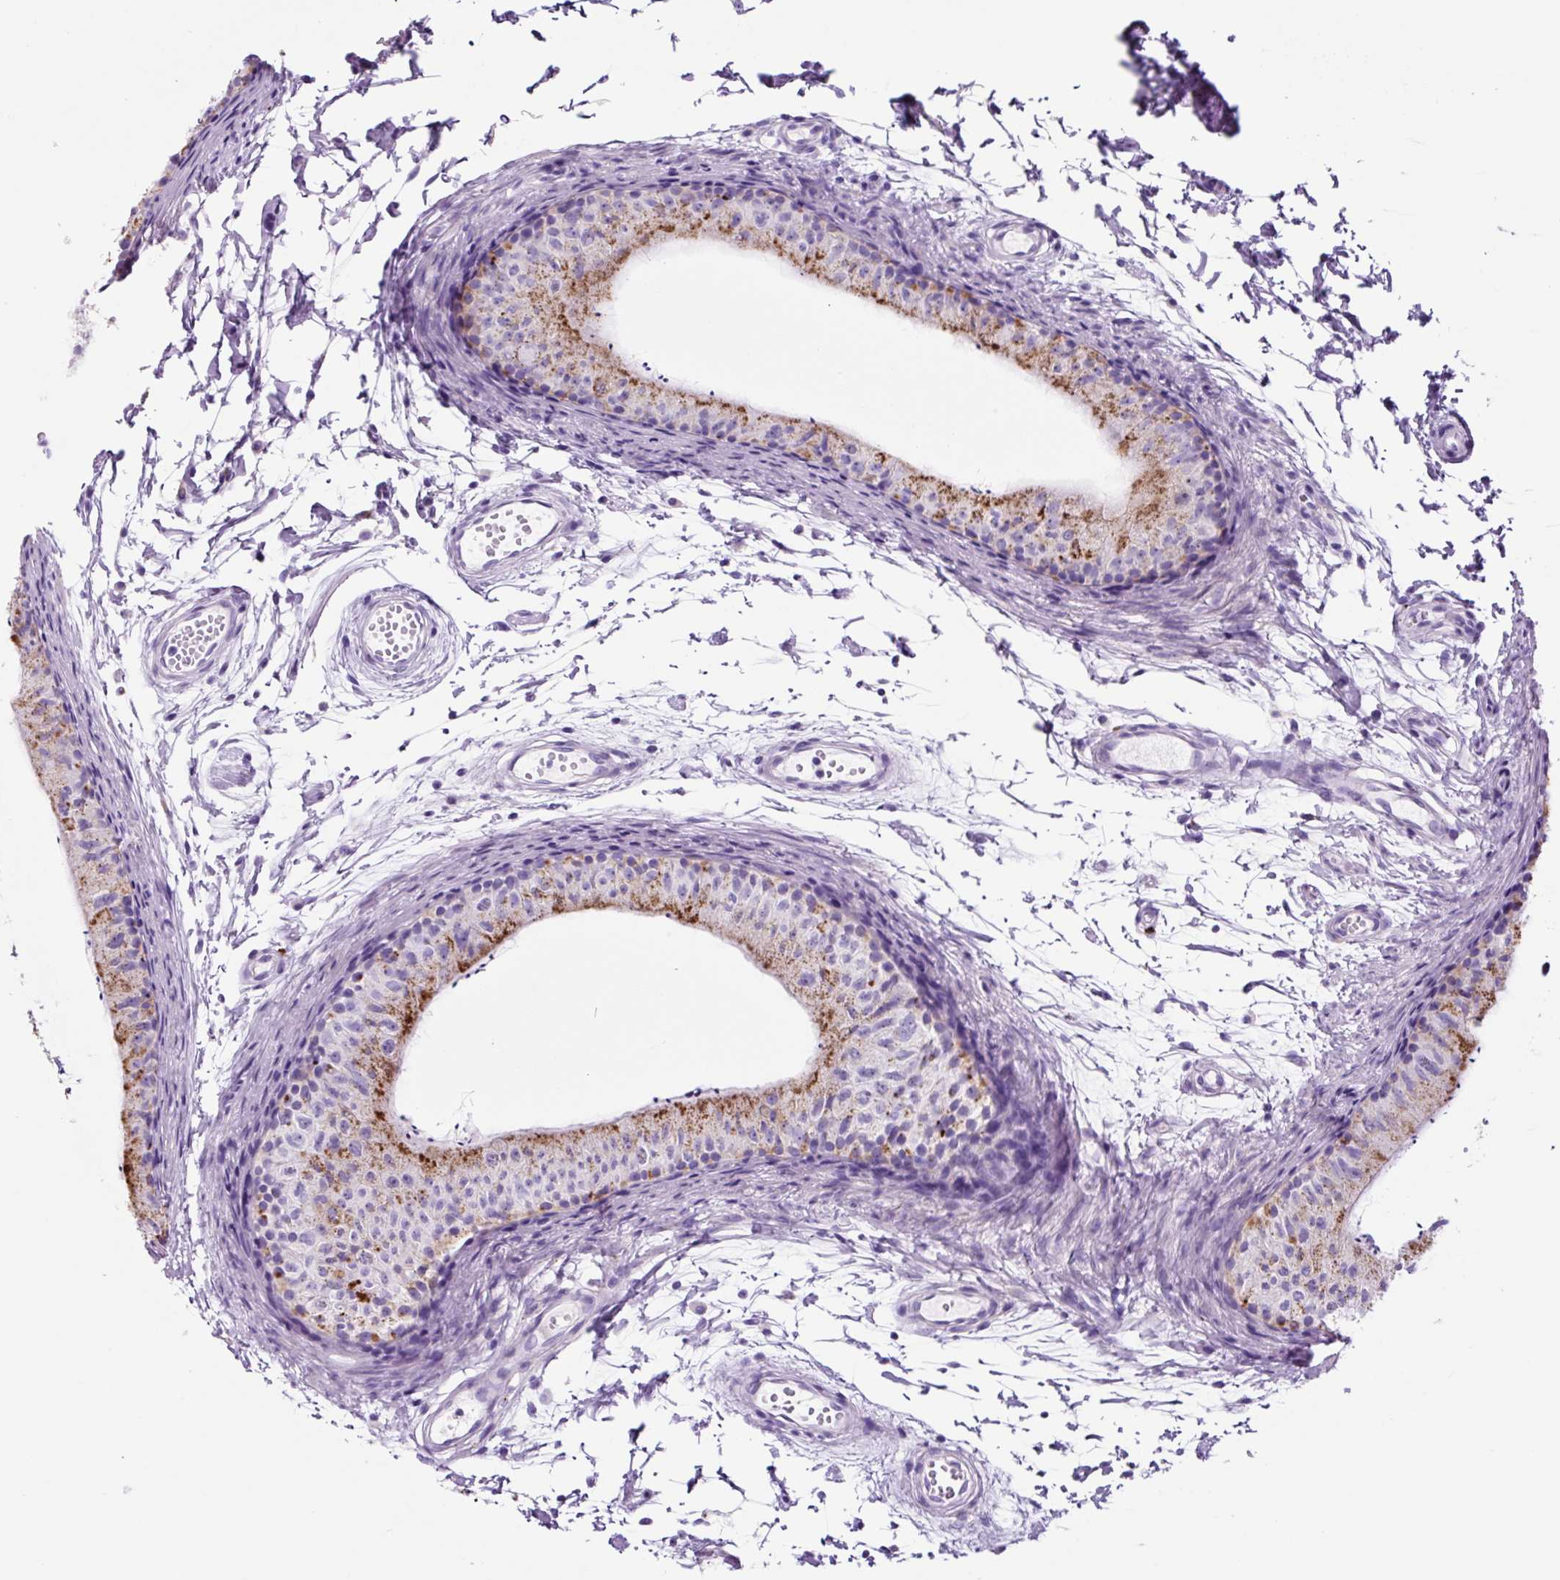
{"staining": {"intensity": "strong", "quantity": "25%-75%", "location": "cytoplasmic/membranous"}, "tissue": "epididymis", "cell_type": "Glandular cells", "image_type": "normal", "snomed": [{"axis": "morphology", "description": "Normal tissue, NOS"}, {"axis": "topography", "description": "Epididymis"}], "caption": "Strong cytoplasmic/membranous staining is appreciated in approximately 25%-75% of glandular cells in unremarkable epididymis. (Stains: DAB (3,3'-diaminobenzidine) in brown, nuclei in blue, Microscopy: brightfield microscopy at high magnification).", "gene": "LCN10", "patient": {"sex": "male", "age": 50}}